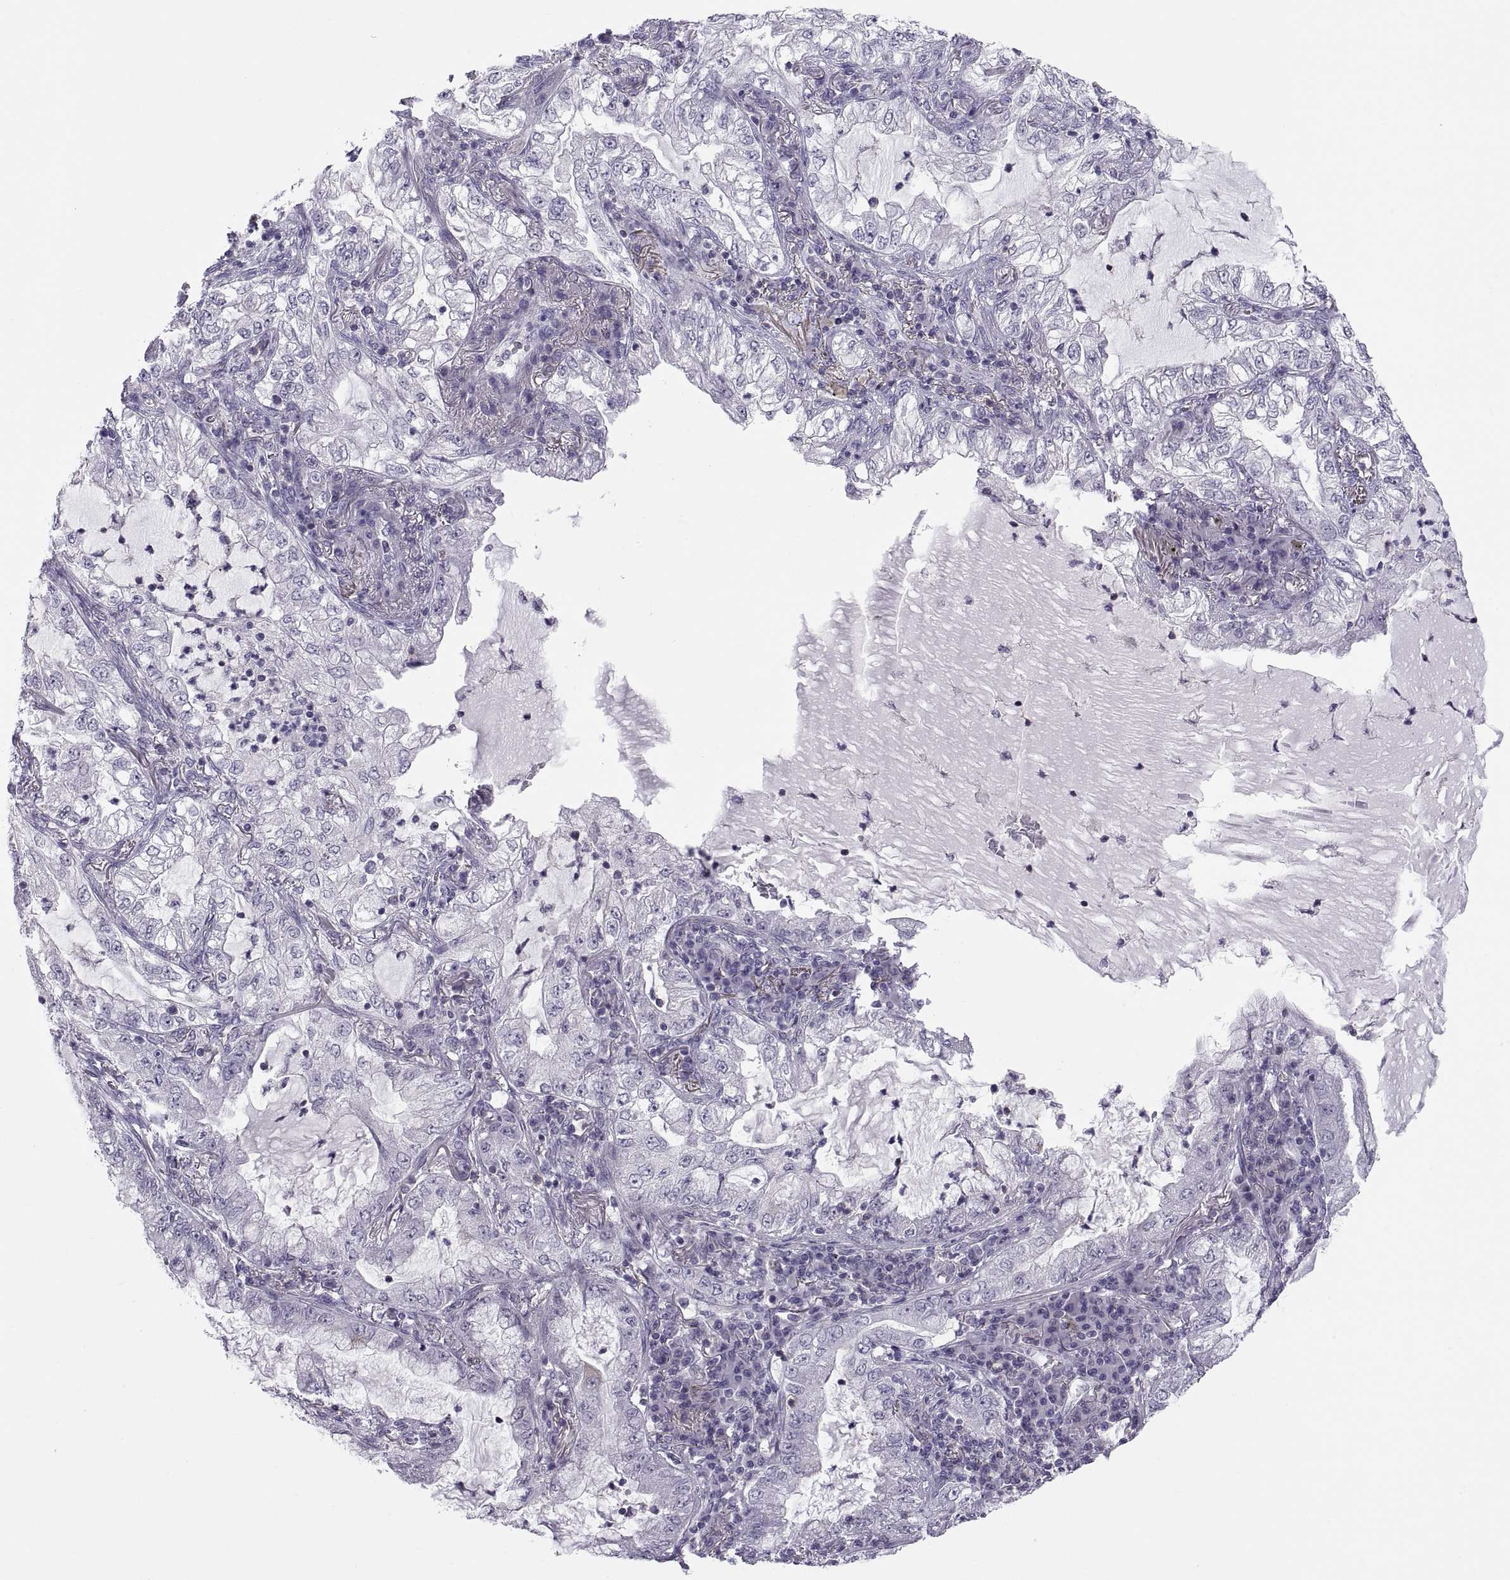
{"staining": {"intensity": "negative", "quantity": "none", "location": "none"}, "tissue": "lung cancer", "cell_type": "Tumor cells", "image_type": "cancer", "snomed": [{"axis": "morphology", "description": "Adenocarcinoma, NOS"}, {"axis": "topography", "description": "Lung"}], "caption": "An image of human adenocarcinoma (lung) is negative for staining in tumor cells. (DAB (3,3'-diaminobenzidine) immunohistochemistry (IHC) with hematoxylin counter stain).", "gene": "TTC21A", "patient": {"sex": "female", "age": 73}}